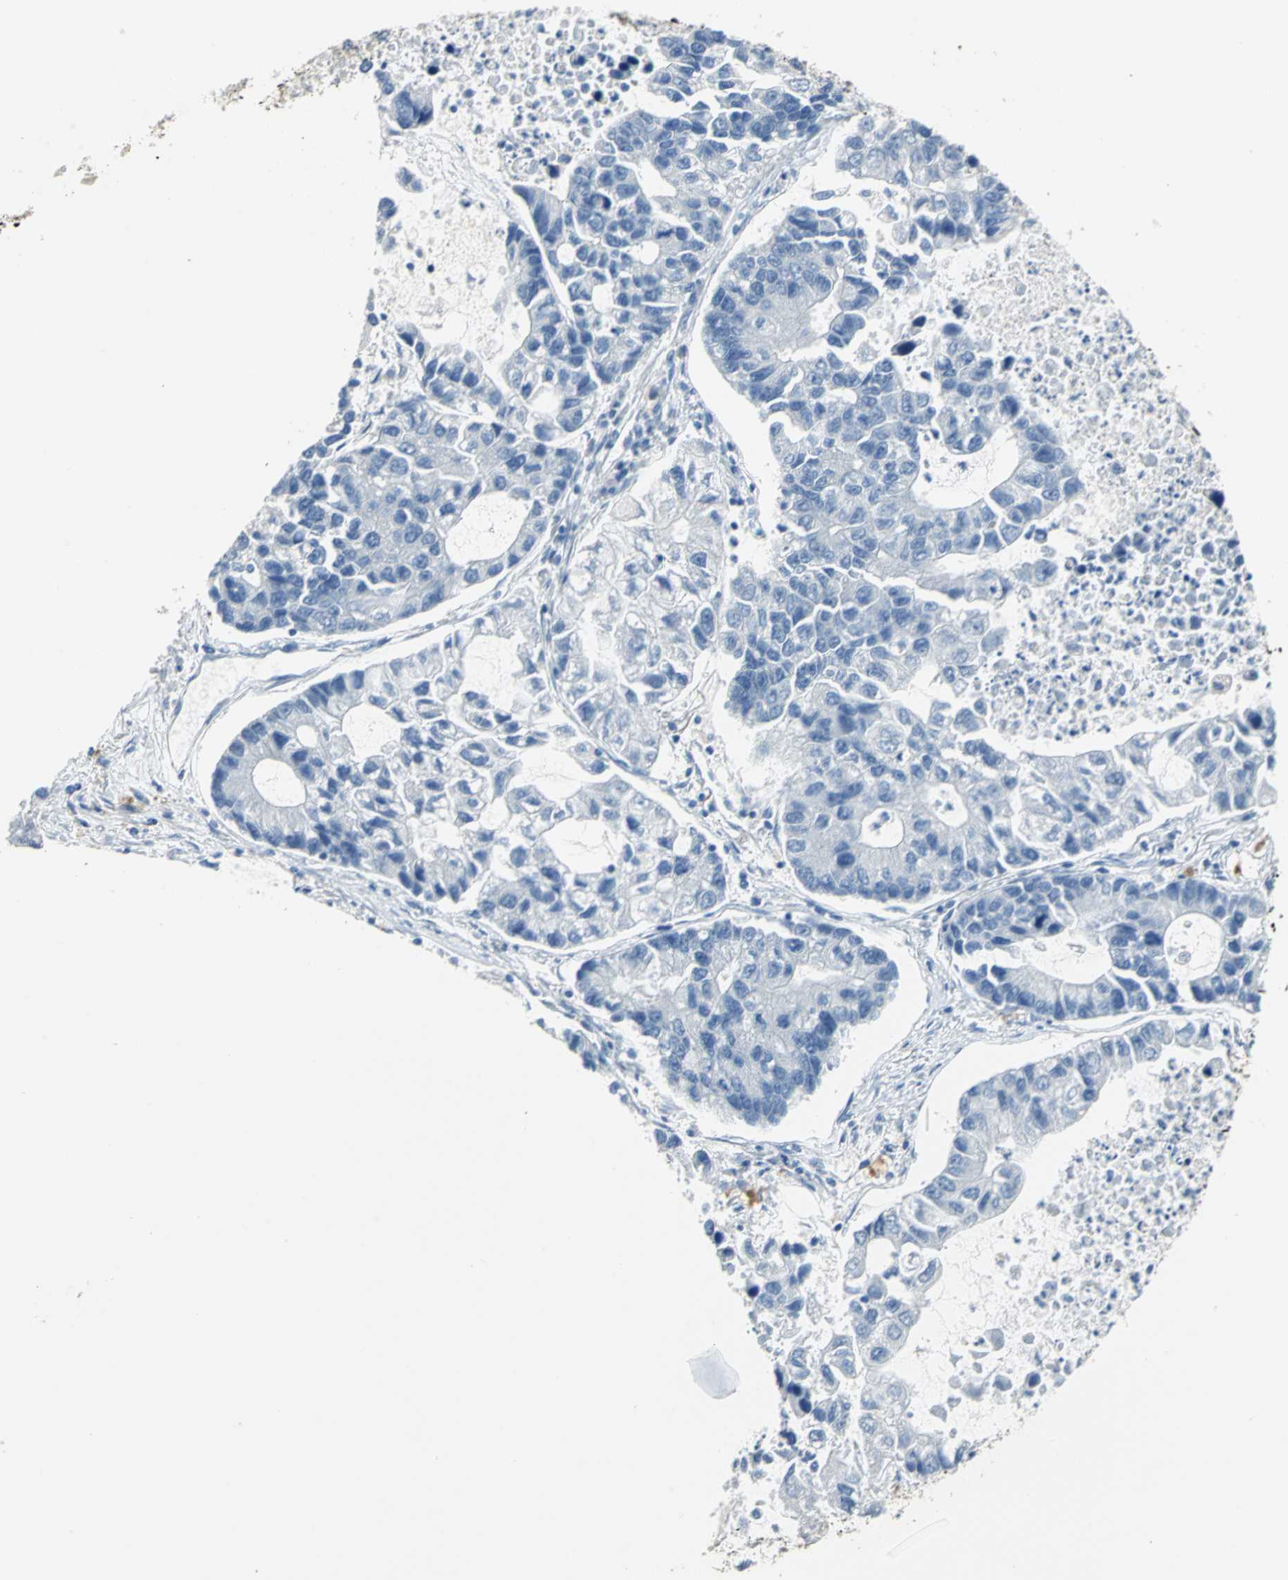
{"staining": {"intensity": "negative", "quantity": "none", "location": "none"}, "tissue": "lung cancer", "cell_type": "Tumor cells", "image_type": "cancer", "snomed": [{"axis": "morphology", "description": "Adenocarcinoma, NOS"}, {"axis": "topography", "description": "Lung"}], "caption": "High power microscopy image of an IHC image of lung cancer, revealing no significant positivity in tumor cells.", "gene": "GYG2", "patient": {"sex": "female", "age": 51}}